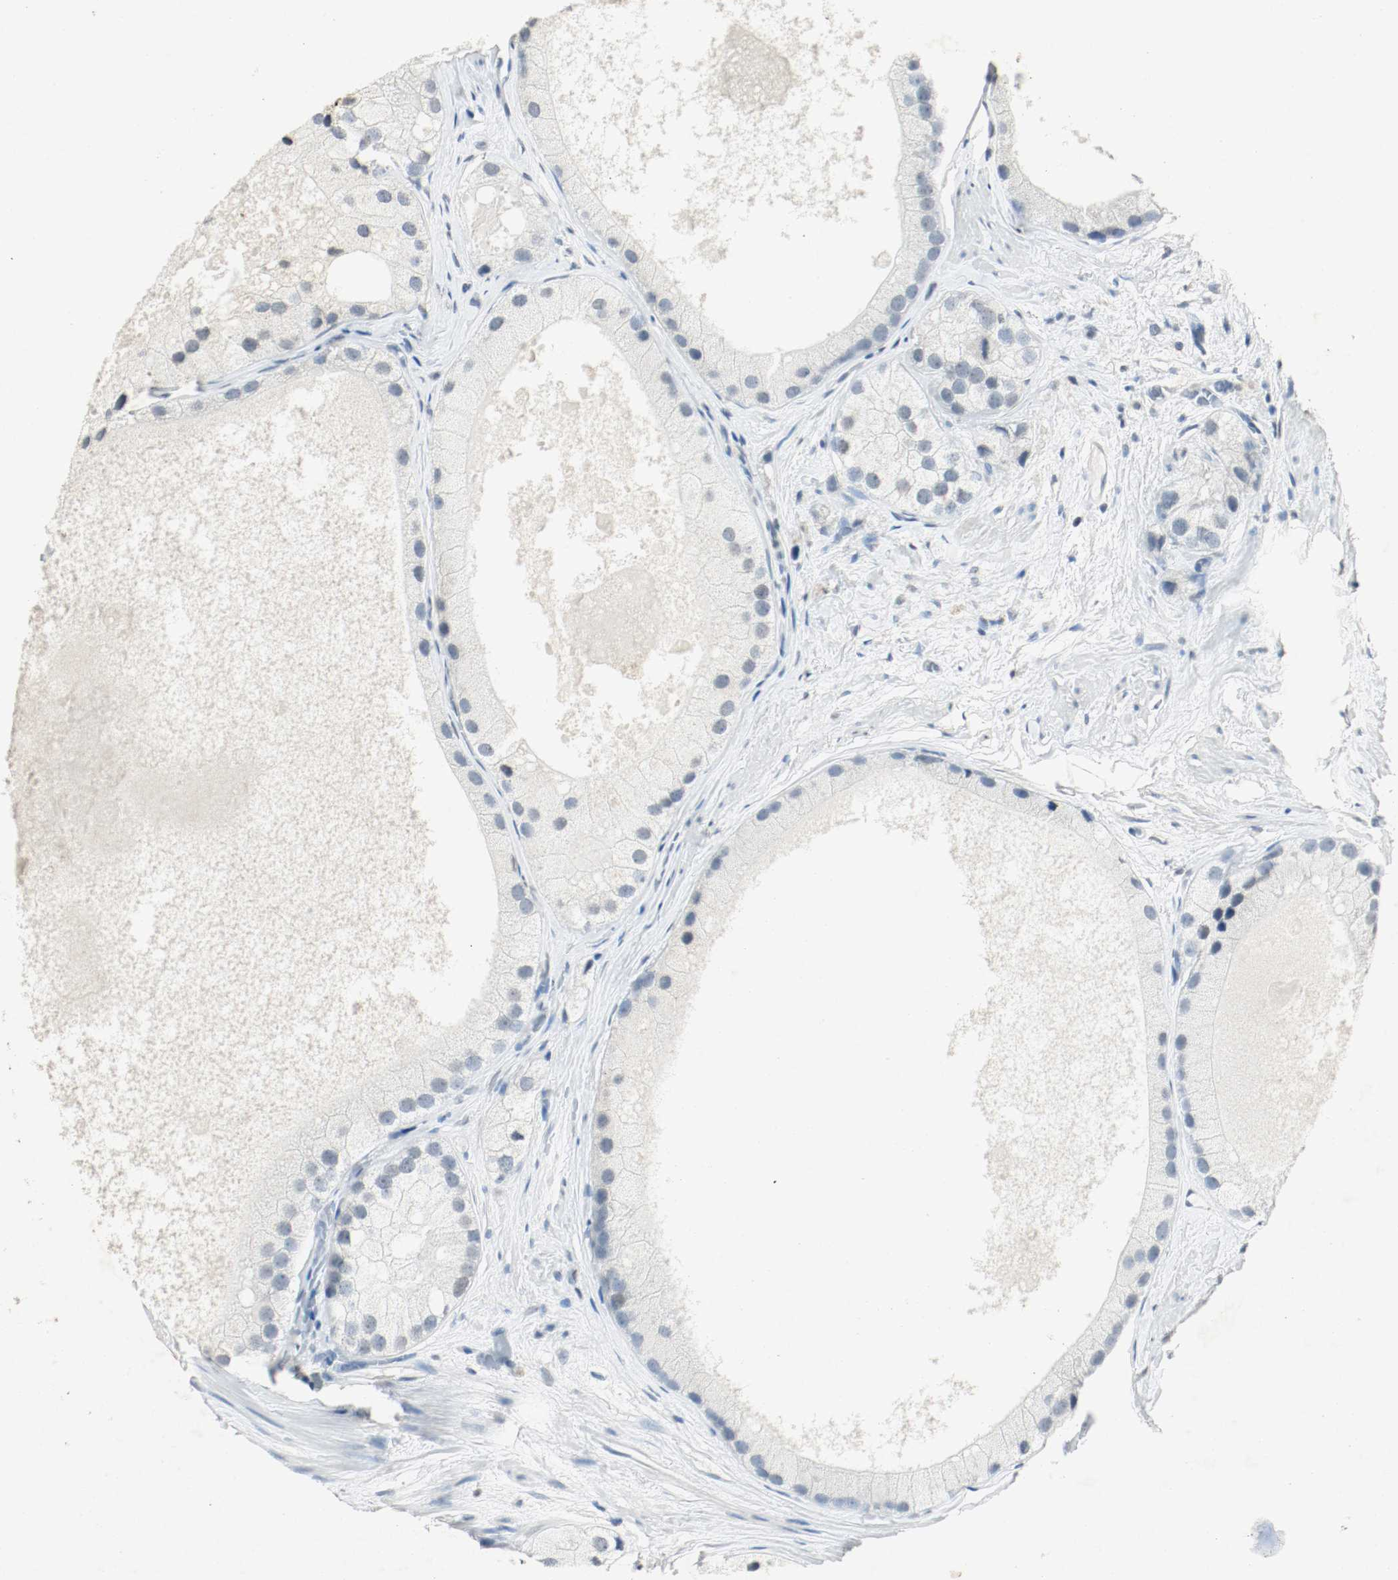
{"staining": {"intensity": "negative", "quantity": "none", "location": "none"}, "tissue": "prostate cancer", "cell_type": "Tumor cells", "image_type": "cancer", "snomed": [{"axis": "morphology", "description": "Adenocarcinoma, Low grade"}, {"axis": "topography", "description": "Prostate"}], "caption": "A high-resolution histopathology image shows immunohistochemistry staining of prostate cancer, which shows no significant staining in tumor cells. (DAB immunohistochemistry with hematoxylin counter stain).", "gene": "DNMT1", "patient": {"sex": "male", "age": 69}}